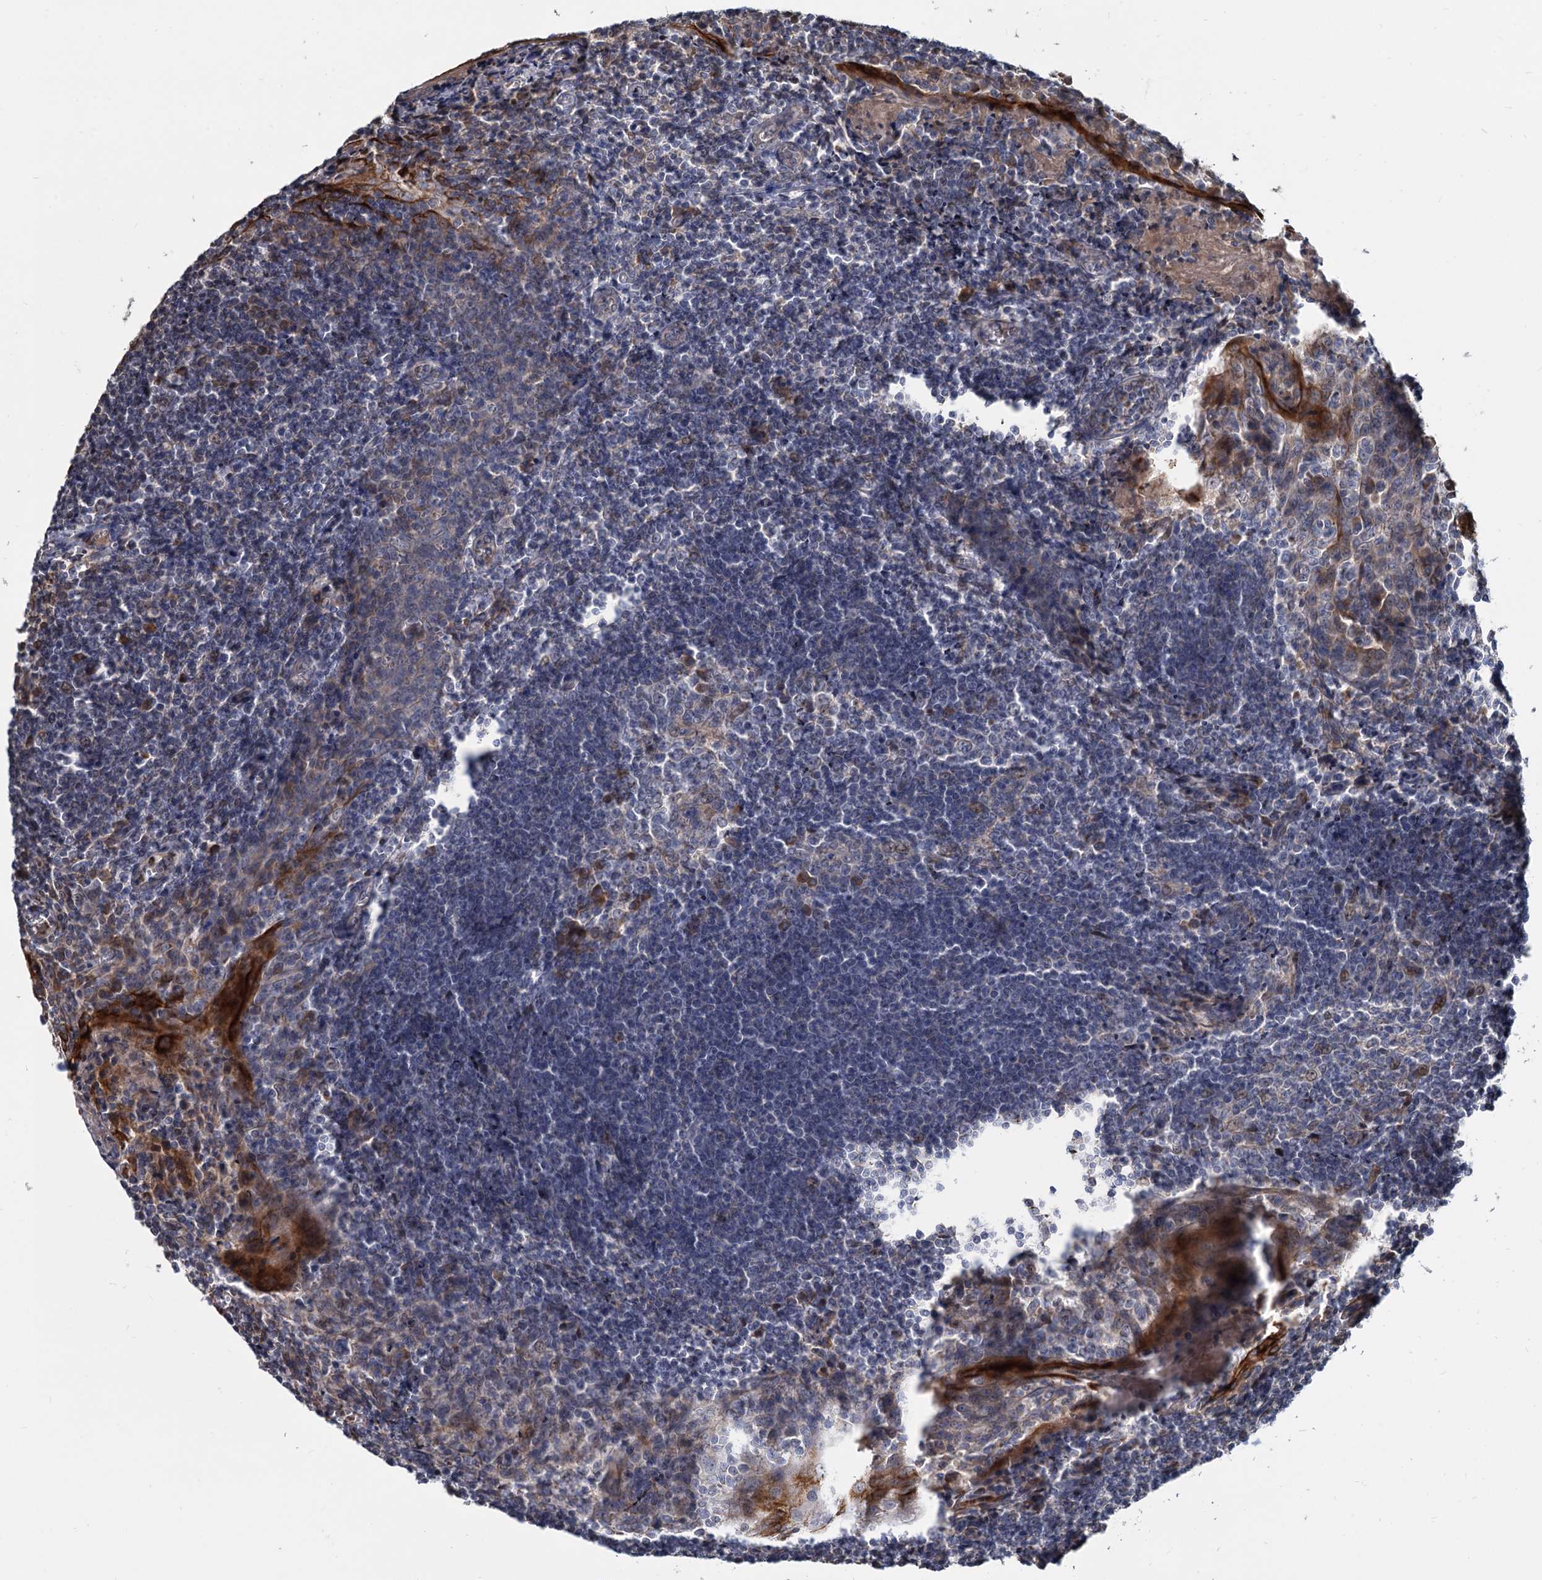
{"staining": {"intensity": "moderate", "quantity": "<25%", "location": "nuclear"}, "tissue": "tonsil", "cell_type": "Germinal center cells", "image_type": "normal", "snomed": [{"axis": "morphology", "description": "Normal tissue, NOS"}, {"axis": "topography", "description": "Tonsil"}], "caption": "Moderate nuclear staining is appreciated in approximately <25% of germinal center cells in unremarkable tonsil. (DAB (3,3'-diaminobenzidine) IHC with brightfield microscopy, high magnification).", "gene": "ALKBH7", "patient": {"sex": "male", "age": 27}}